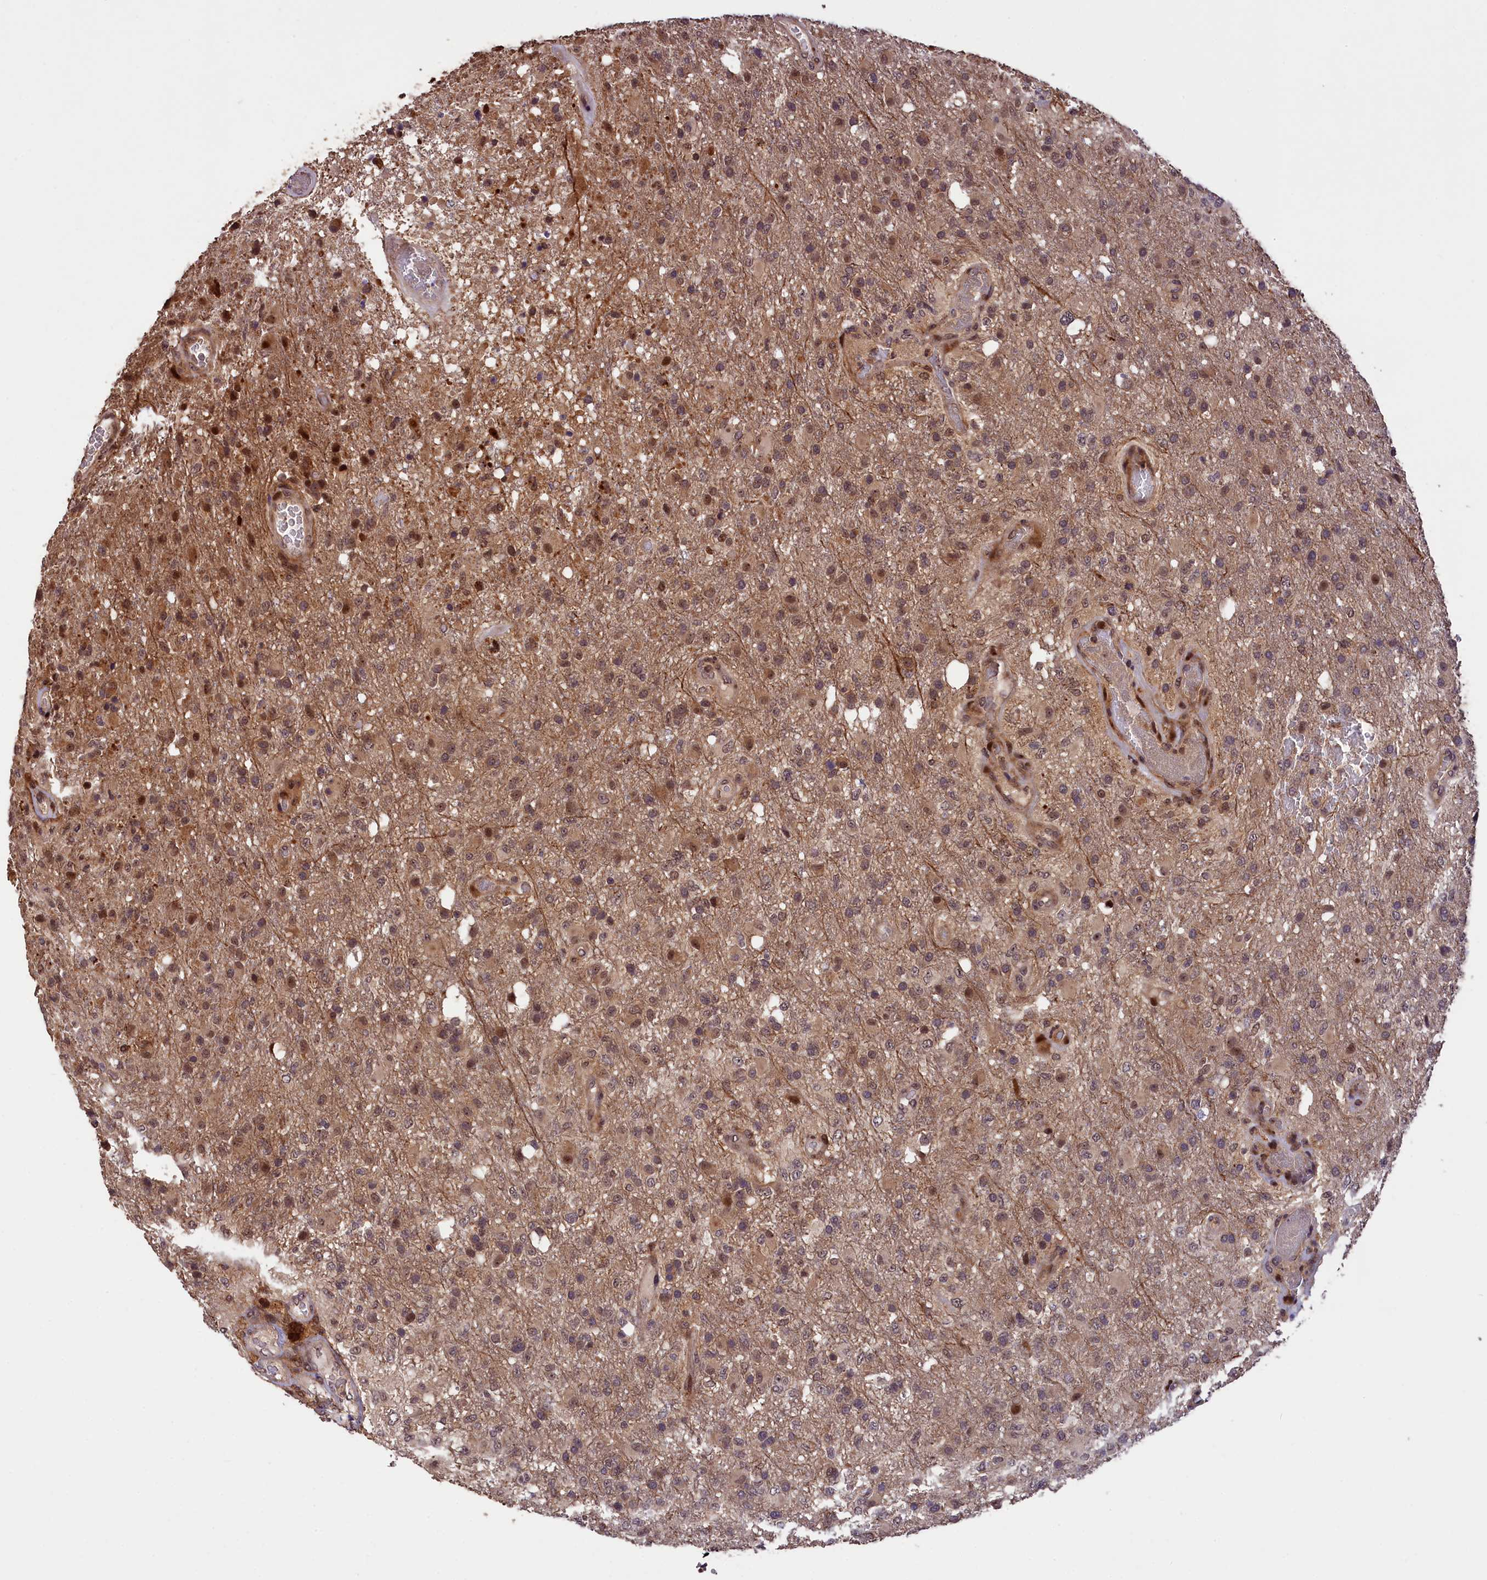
{"staining": {"intensity": "moderate", "quantity": "25%-75%", "location": "nuclear"}, "tissue": "glioma", "cell_type": "Tumor cells", "image_type": "cancer", "snomed": [{"axis": "morphology", "description": "Glioma, malignant, High grade"}, {"axis": "topography", "description": "Brain"}], "caption": "Immunohistochemistry (DAB (3,3'-diaminobenzidine)) staining of human high-grade glioma (malignant) displays moderate nuclear protein expression in approximately 25%-75% of tumor cells.", "gene": "PHAF1", "patient": {"sex": "female", "age": 74}}